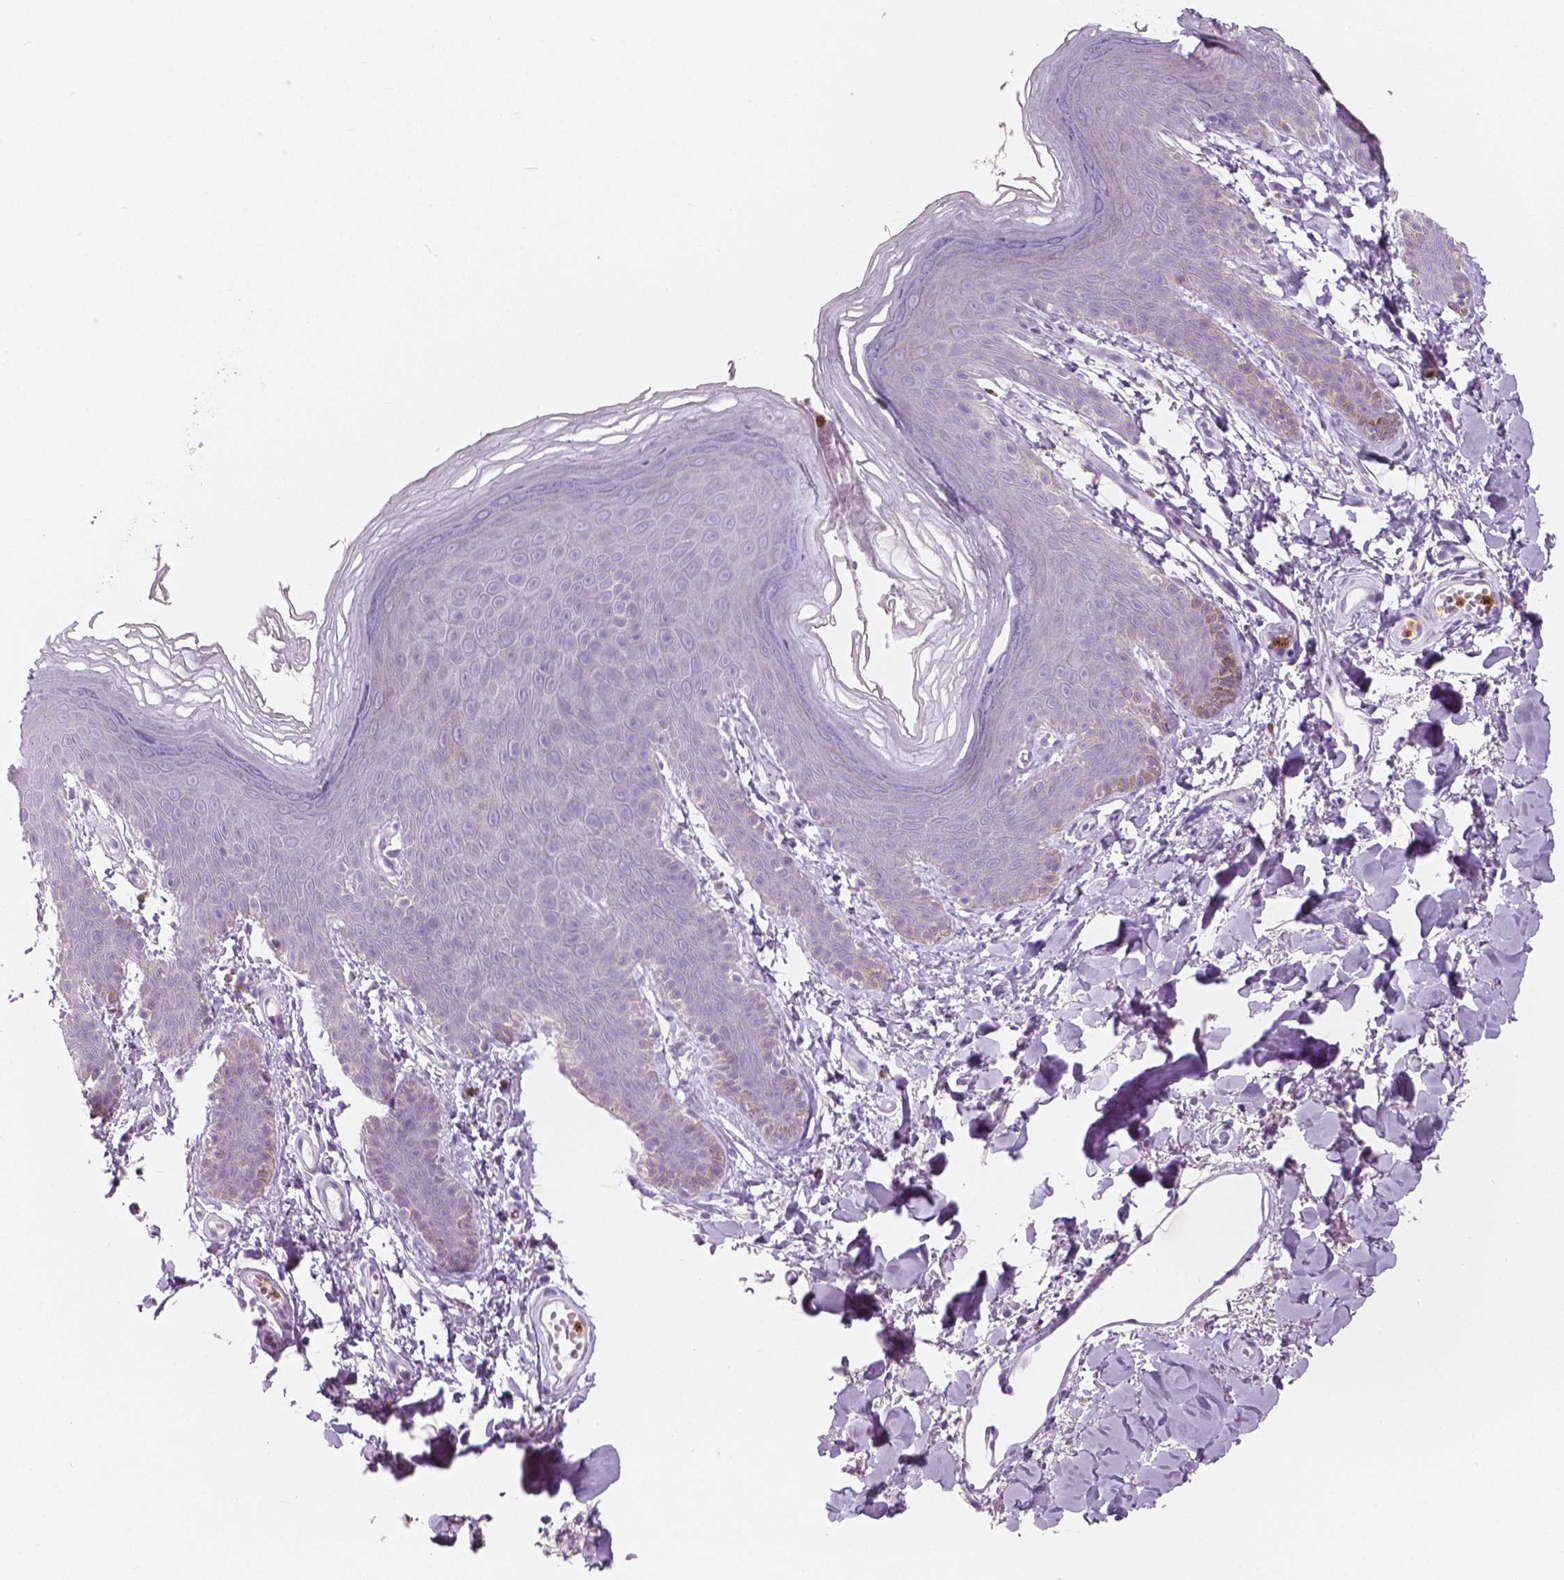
{"staining": {"intensity": "weak", "quantity": "<25%", "location": "cytoplasmic/membranous"}, "tissue": "skin", "cell_type": "Epidermal cells", "image_type": "normal", "snomed": [{"axis": "morphology", "description": "Normal tissue, NOS"}, {"axis": "topography", "description": "Anal"}], "caption": "This is a micrograph of immunohistochemistry (IHC) staining of unremarkable skin, which shows no positivity in epidermal cells.", "gene": "CXCR2", "patient": {"sex": "male", "age": 53}}